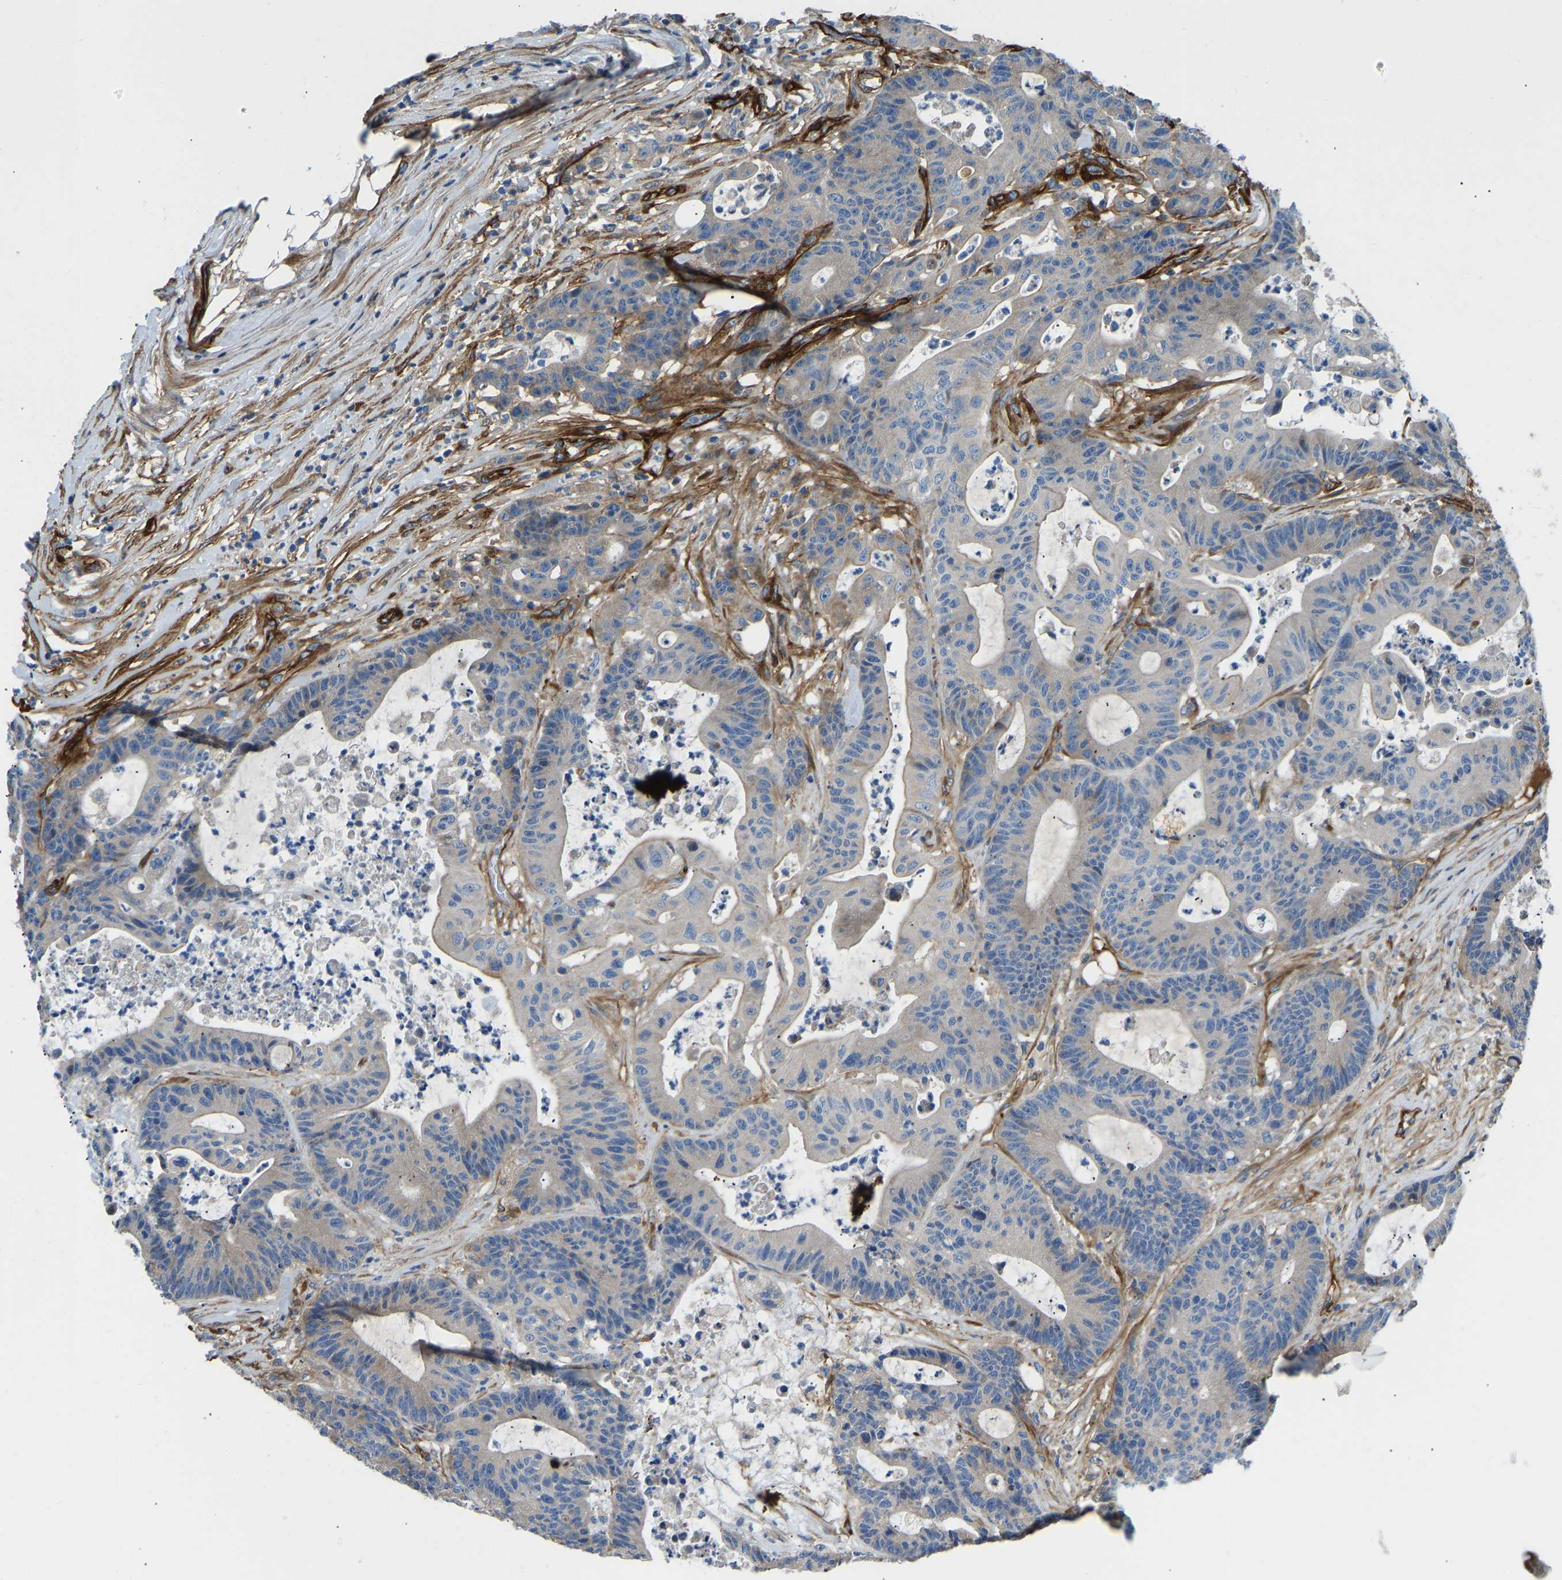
{"staining": {"intensity": "negative", "quantity": "none", "location": "none"}, "tissue": "colorectal cancer", "cell_type": "Tumor cells", "image_type": "cancer", "snomed": [{"axis": "morphology", "description": "Adenocarcinoma, NOS"}, {"axis": "topography", "description": "Colon"}], "caption": "Immunohistochemistry of colorectal cancer demonstrates no positivity in tumor cells.", "gene": "COL15A1", "patient": {"sex": "female", "age": 84}}